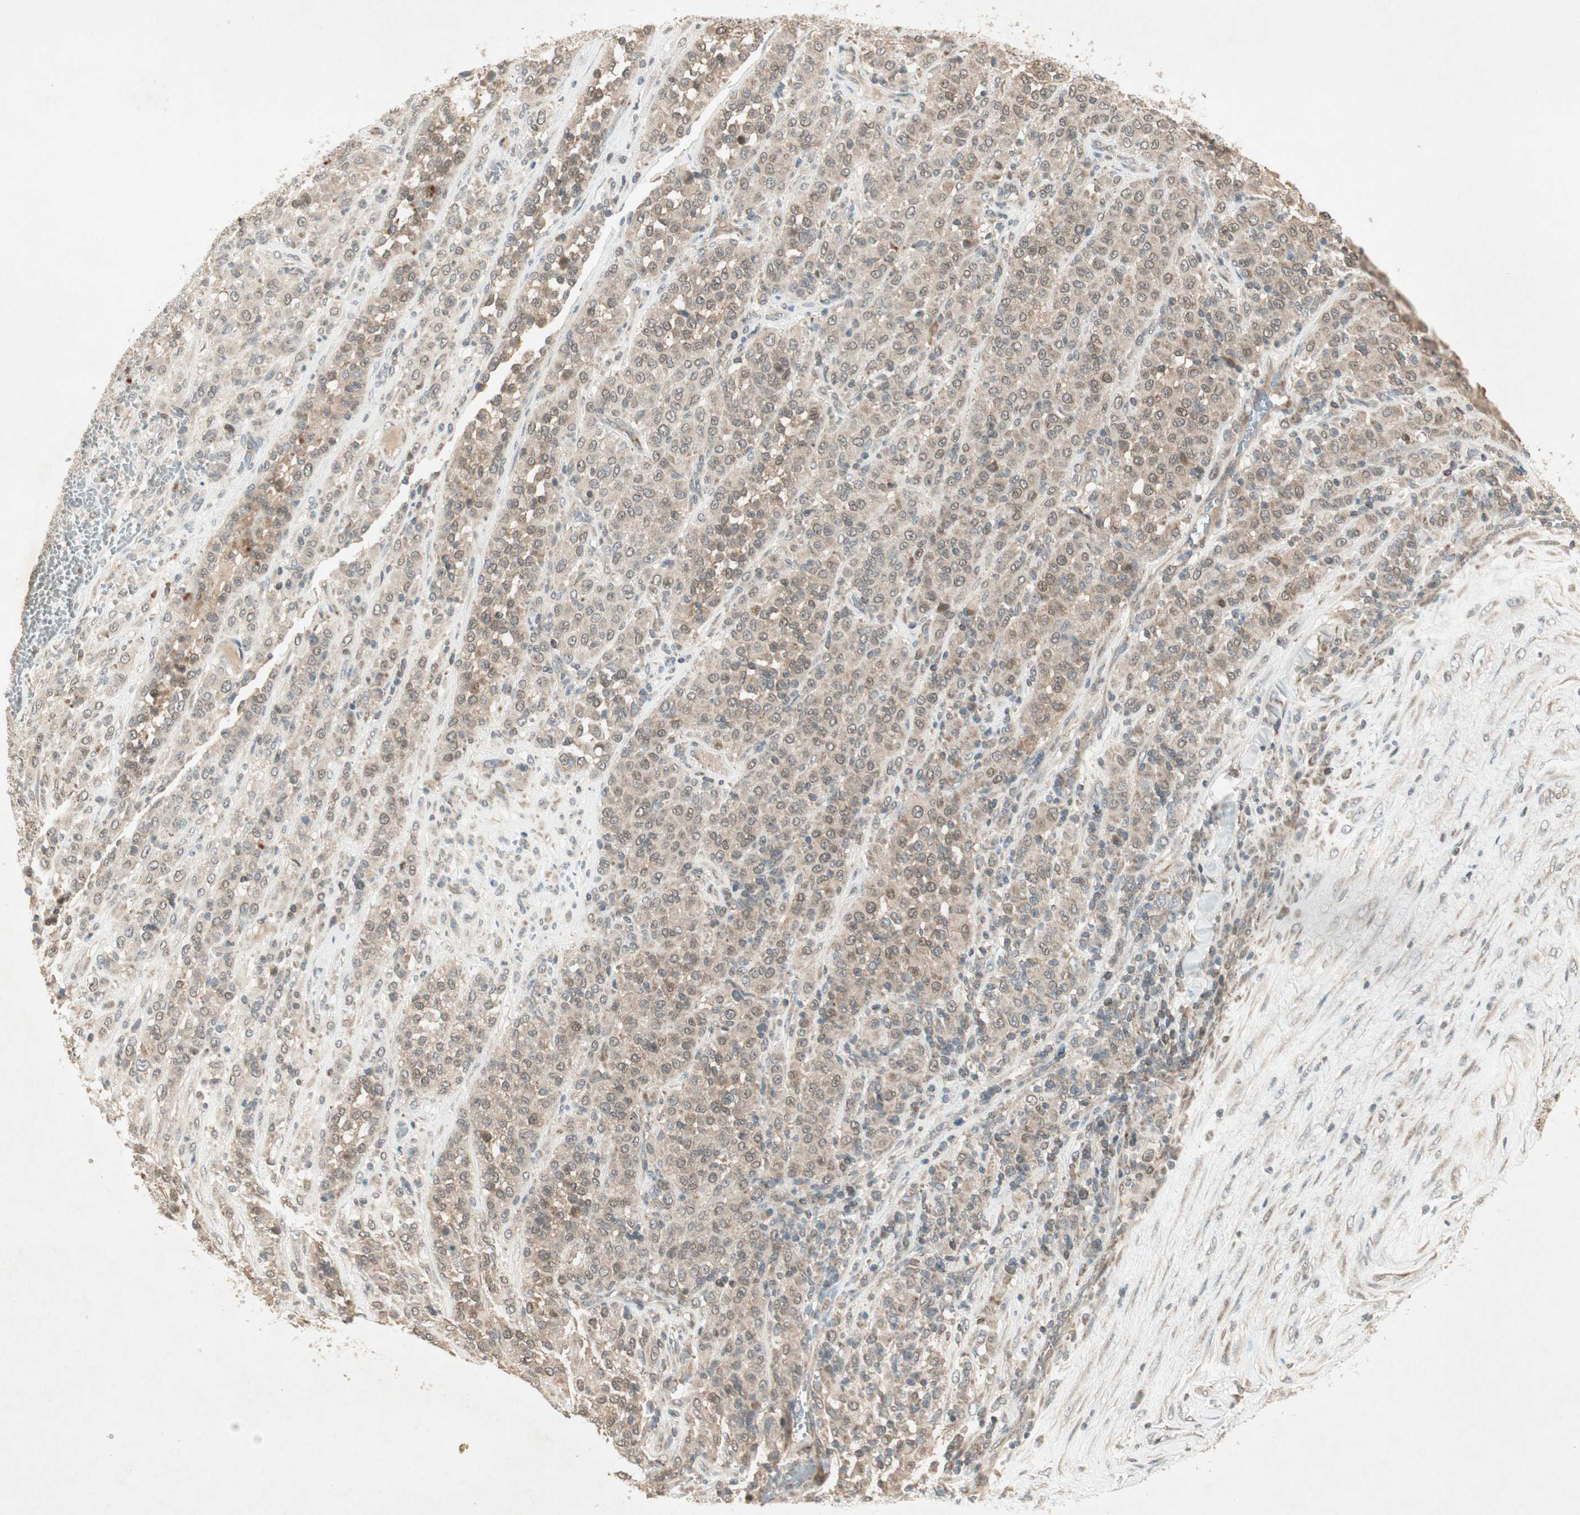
{"staining": {"intensity": "weak", "quantity": ">75%", "location": "cytoplasmic/membranous,nuclear"}, "tissue": "melanoma", "cell_type": "Tumor cells", "image_type": "cancer", "snomed": [{"axis": "morphology", "description": "Malignant melanoma, Metastatic site"}, {"axis": "topography", "description": "Pancreas"}], "caption": "Immunohistochemical staining of human malignant melanoma (metastatic site) shows low levels of weak cytoplasmic/membranous and nuclear staining in about >75% of tumor cells. (brown staining indicates protein expression, while blue staining denotes nuclei).", "gene": "USP2", "patient": {"sex": "female", "age": 30}}